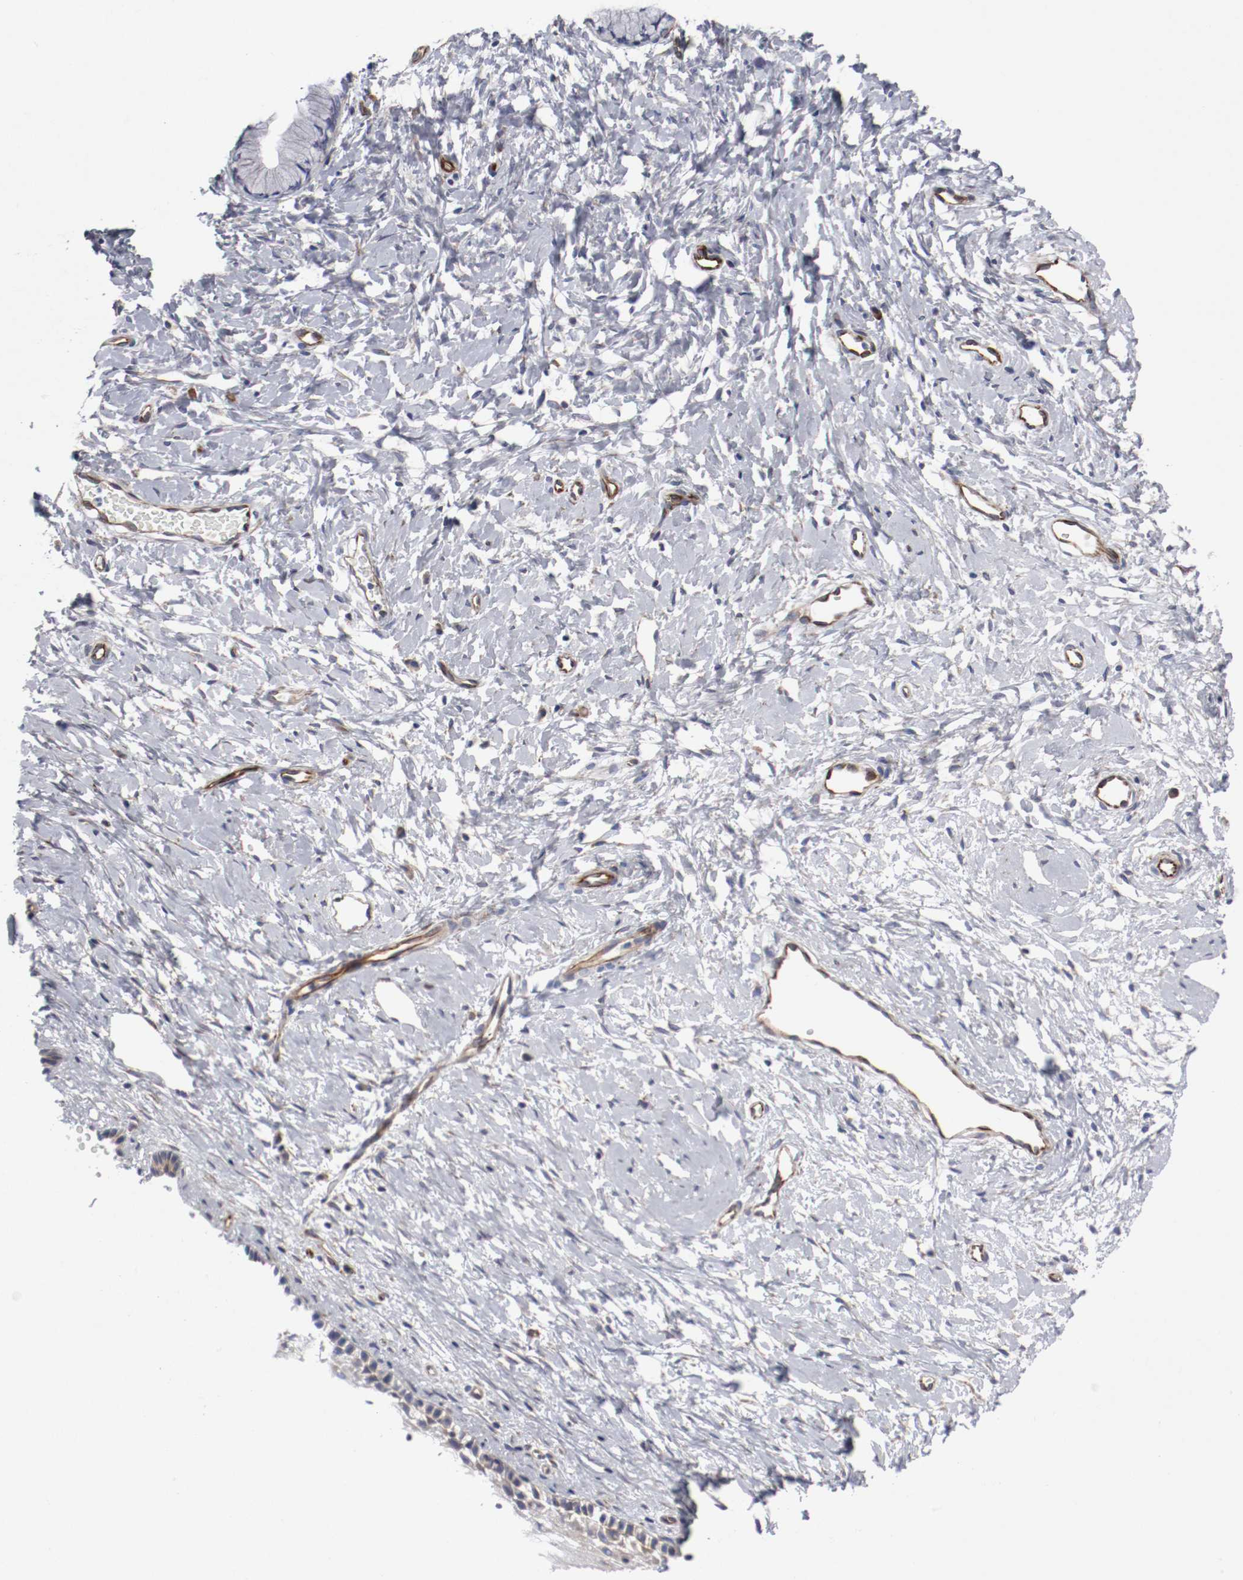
{"staining": {"intensity": "moderate", "quantity": "25%-75%", "location": "cytoplasmic/membranous"}, "tissue": "cervix", "cell_type": "Glandular cells", "image_type": "normal", "snomed": [{"axis": "morphology", "description": "Normal tissue, NOS"}, {"axis": "topography", "description": "Cervix"}], "caption": "This is an image of IHC staining of unremarkable cervix, which shows moderate expression in the cytoplasmic/membranous of glandular cells.", "gene": "GIT1", "patient": {"sex": "female", "age": 46}}